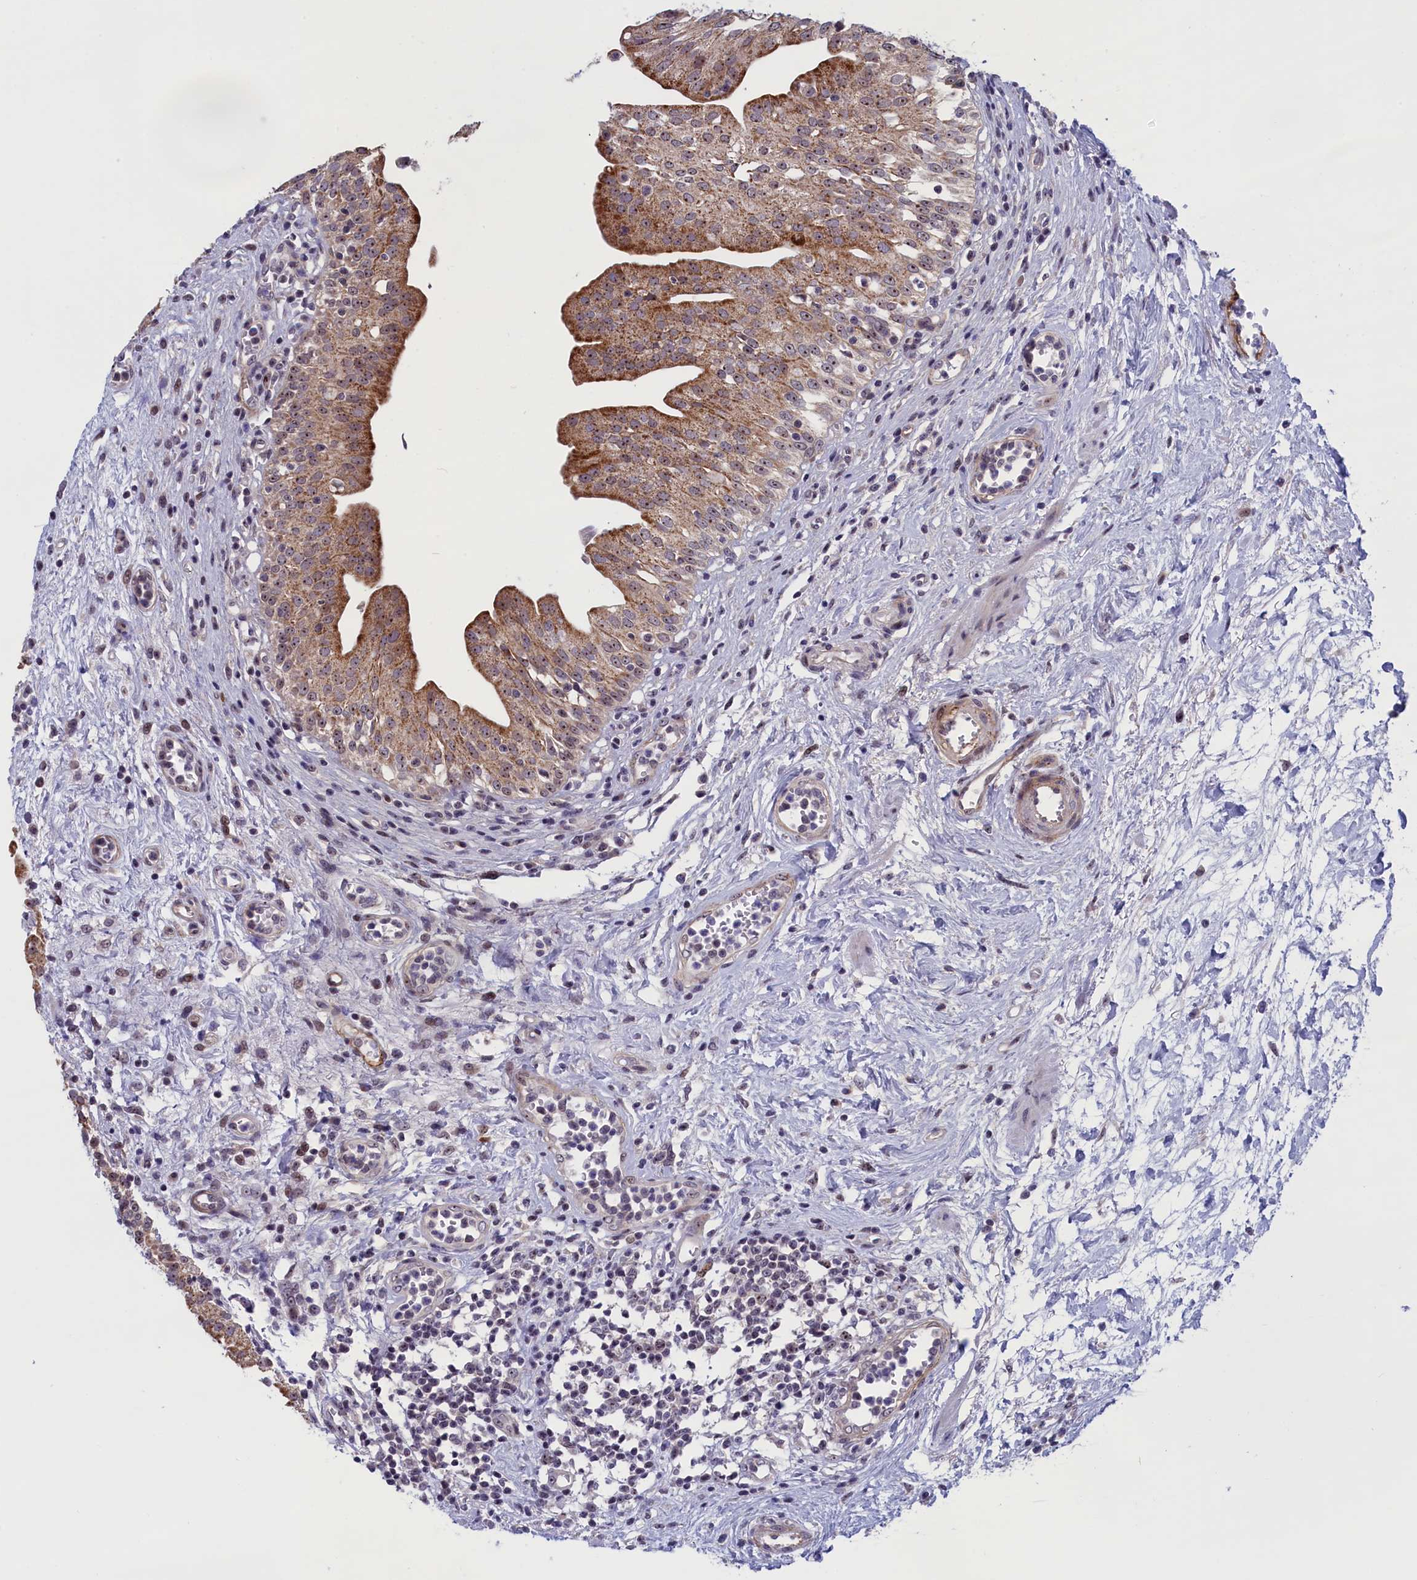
{"staining": {"intensity": "moderate", "quantity": ">75%", "location": "cytoplasmic/membranous,nuclear"}, "tissue": "urinary bladder", "cell_type": "Urothelial cells", "image_type": "normal", "snomed": [{"axis": "morphology", "description": "Normal tissue, NOS"}, {"axis": "morphology", "description": "Inflammation, NOS"}, {"axis": "topography", "description": "Urinary bladder"}], "caption": "An image of urinary bladder stained for a protein displays moderate cytoplasmic/membranous,nuclear brown staining in urothelial cells. (DAB IHC, brown staining for protein, blue staining for nuclei).", "gene": "PPAN", "patient": {"sex": "male", "age": 63}}